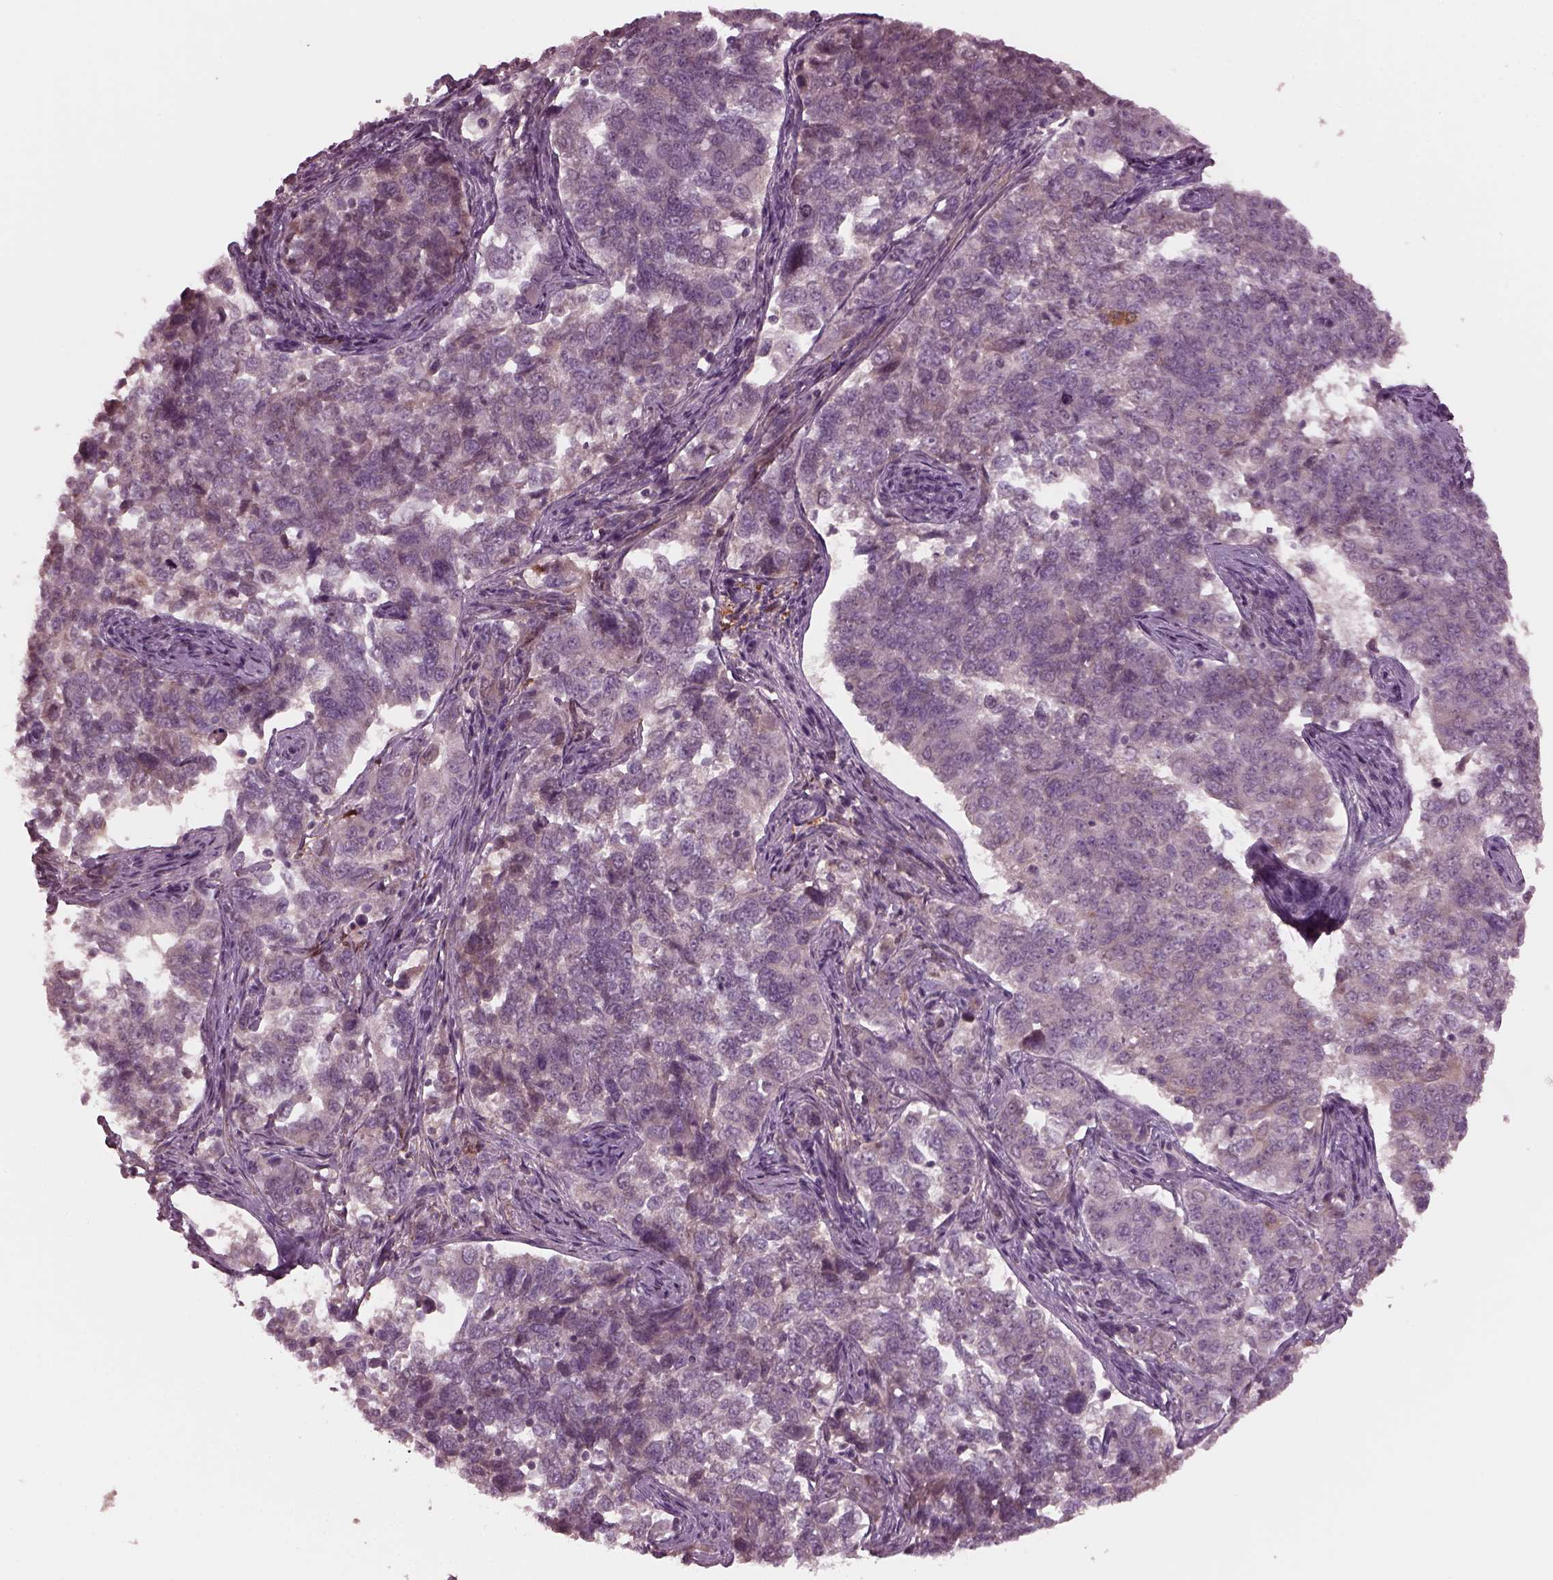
{"staining": {"intensity": "negative", "quantity": "none", "location": "none"}, "tissue": "endometrial cancer", "cell_type": "Tumor cells", "image_type": "cancer", "snomed": [{"axis": "morphology", "description": "Adenocarcinoma, NOS"}, {"axis": "topography", "description": "Endometrium"}], "caption": "Human endometrial cancer stained for a protein using immunohistochemistry reveals no expression in tumor cells.", "gene": "PORCN", "patient": {"sex": "female", "age": 43}}